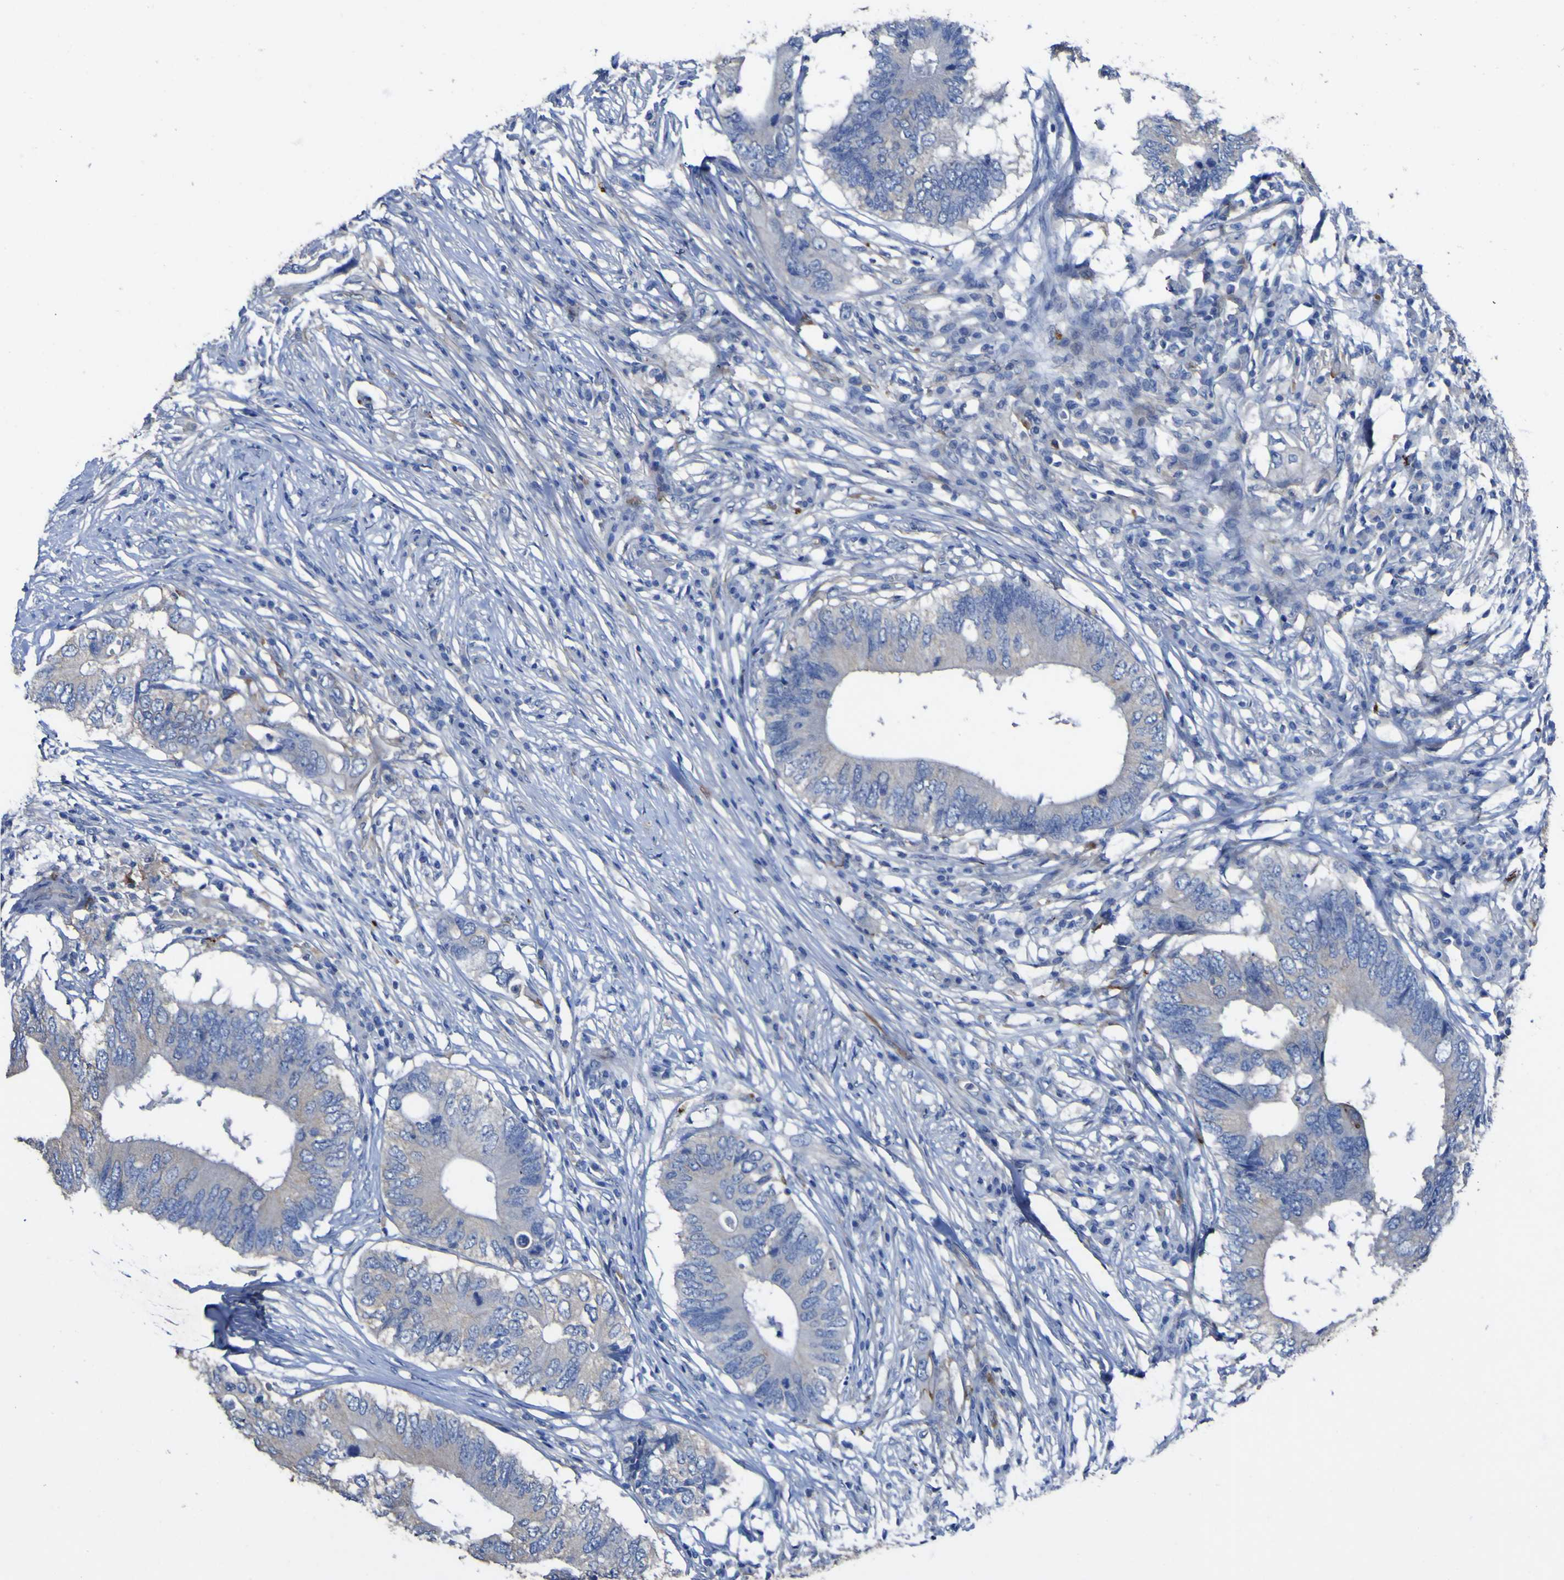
{"staining": {"intensity": "weak", "quantity": "<25%", "location": "cytoplasmic/membranous"}, "tissue": "colorectal cancer", "cell_type": "Tumor cells", "image_type": "cancer", "snomed": [{"axis": "morphology", "description": "Adenocarcinoma, NOS"}, {"axis": "topography", "description": "Colon"}], "caption": "Human colorectal cancer (adenocarcinoma) stained for a protein using immunohistochemistry (IHC) shows no staining in tumor cells.", "gene": "AGO4", "patient": {"sex": "male", "age": 71}}